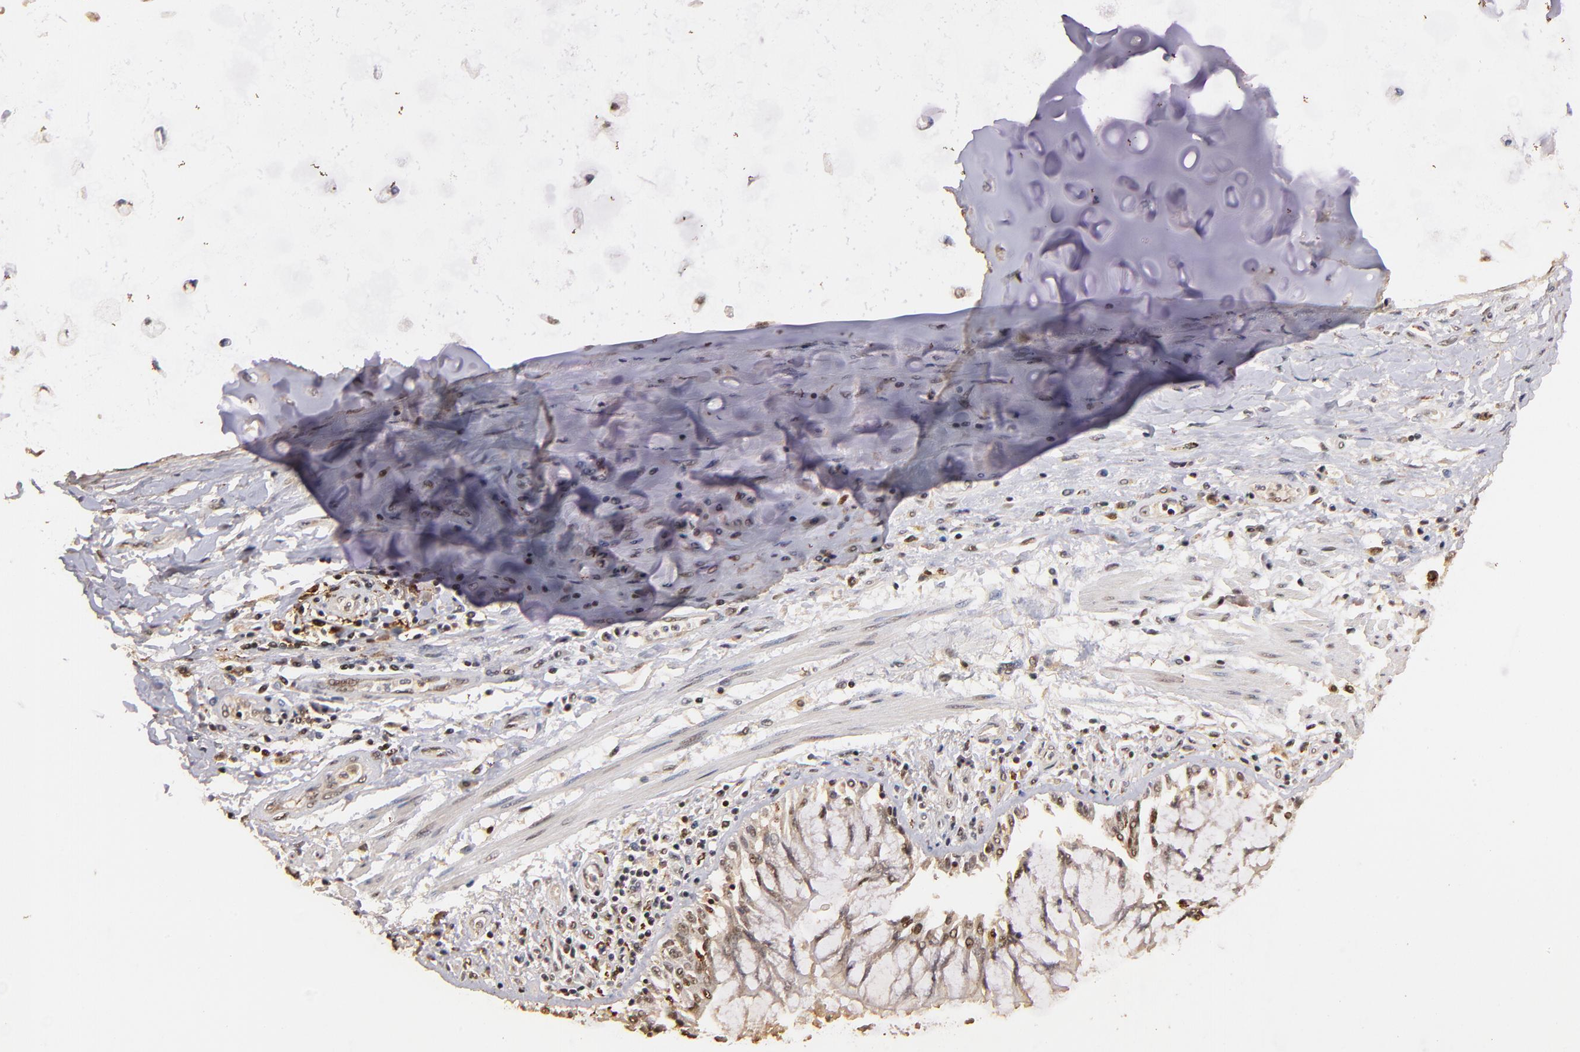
{"staining": {"intensity": "strong", "quantity": ">75%", "location": "nuclear"}, "tissue": "adipose tissue", "cell_type": "Adipocytes", "image_type": "normal", "snomed": [{"axis": "morphology", "description": "Normal tissue, NOS"}, {"axis": "morphology", "description": "Adenocarcinoma, NOS"}, {"axis": "topography", "description": "Cartilage tissue"}, {"axis": "topography", "description": "Lung"}], "caption": "Immunohistochemistry (IHC) histopathology image of normal adipose tissue: adipose tissue stained using IHC reveals high levels of strong protein expression localized specifically in the nuclear of adipocytes, appearing as a nuclear brown color.", "gene": "ZNF146", "patient": {"sex": "female", "age": 67}}